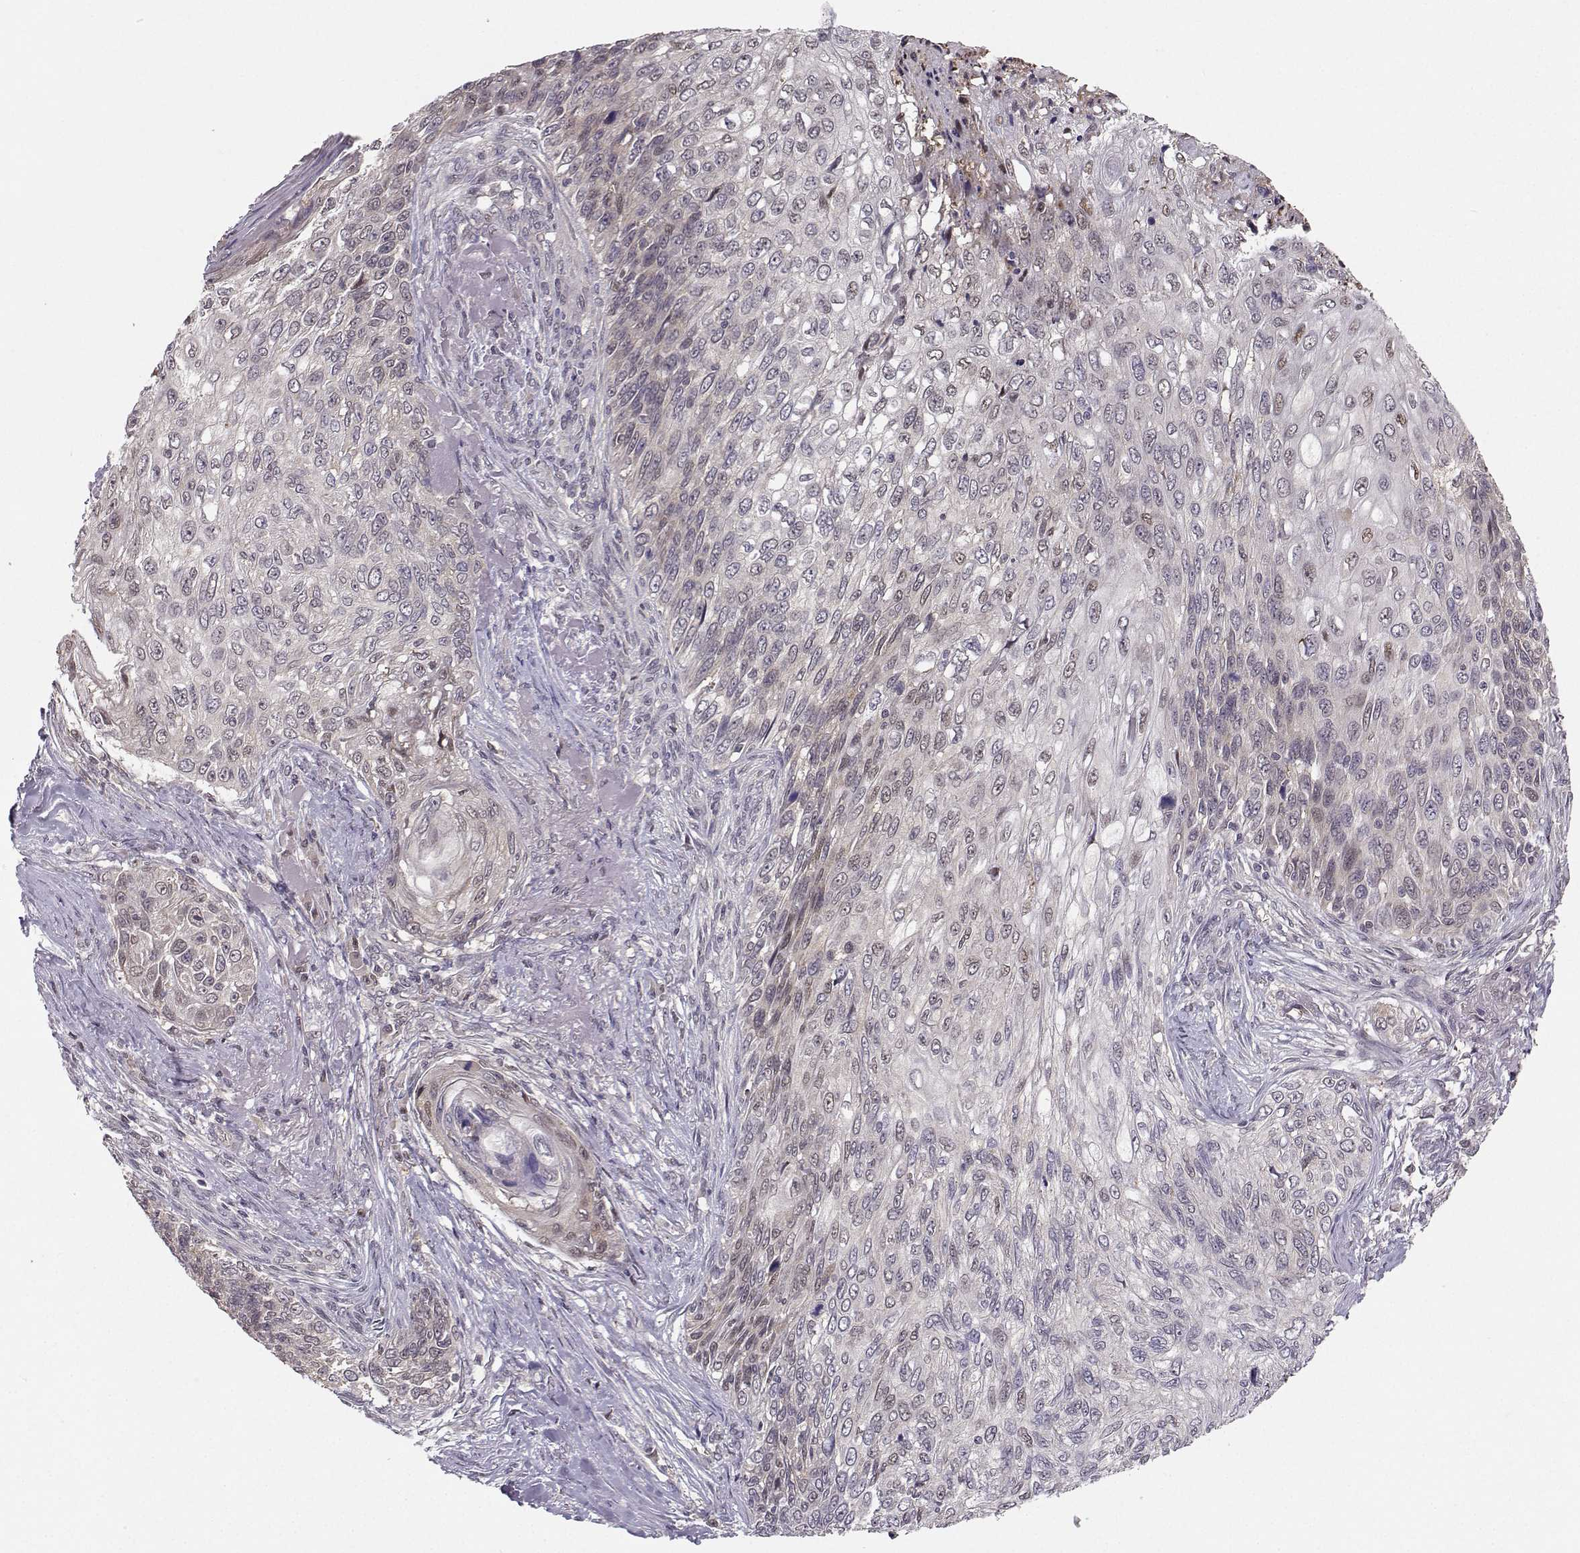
{"staining": {"intensity": "negative", "quantity": "none", "location": "none"}, "tissue": "skin cancer", "cell_type": "Tumor cells", "image_type": "cancer", "snomed": [{"axis": "morphology", "description": "Squamous cell carcinoma, NOS"}, {"axis": "topography", "description": "Skin"}], "caption": "IHC photomicrograph of neoplastic tissue: human squamous cell carcinoma (skin) stained with DAB exhibits no significant protein staining in tumor cells.", "gene": "PKP2", "patient": {"sex": "male", "age": 92}}